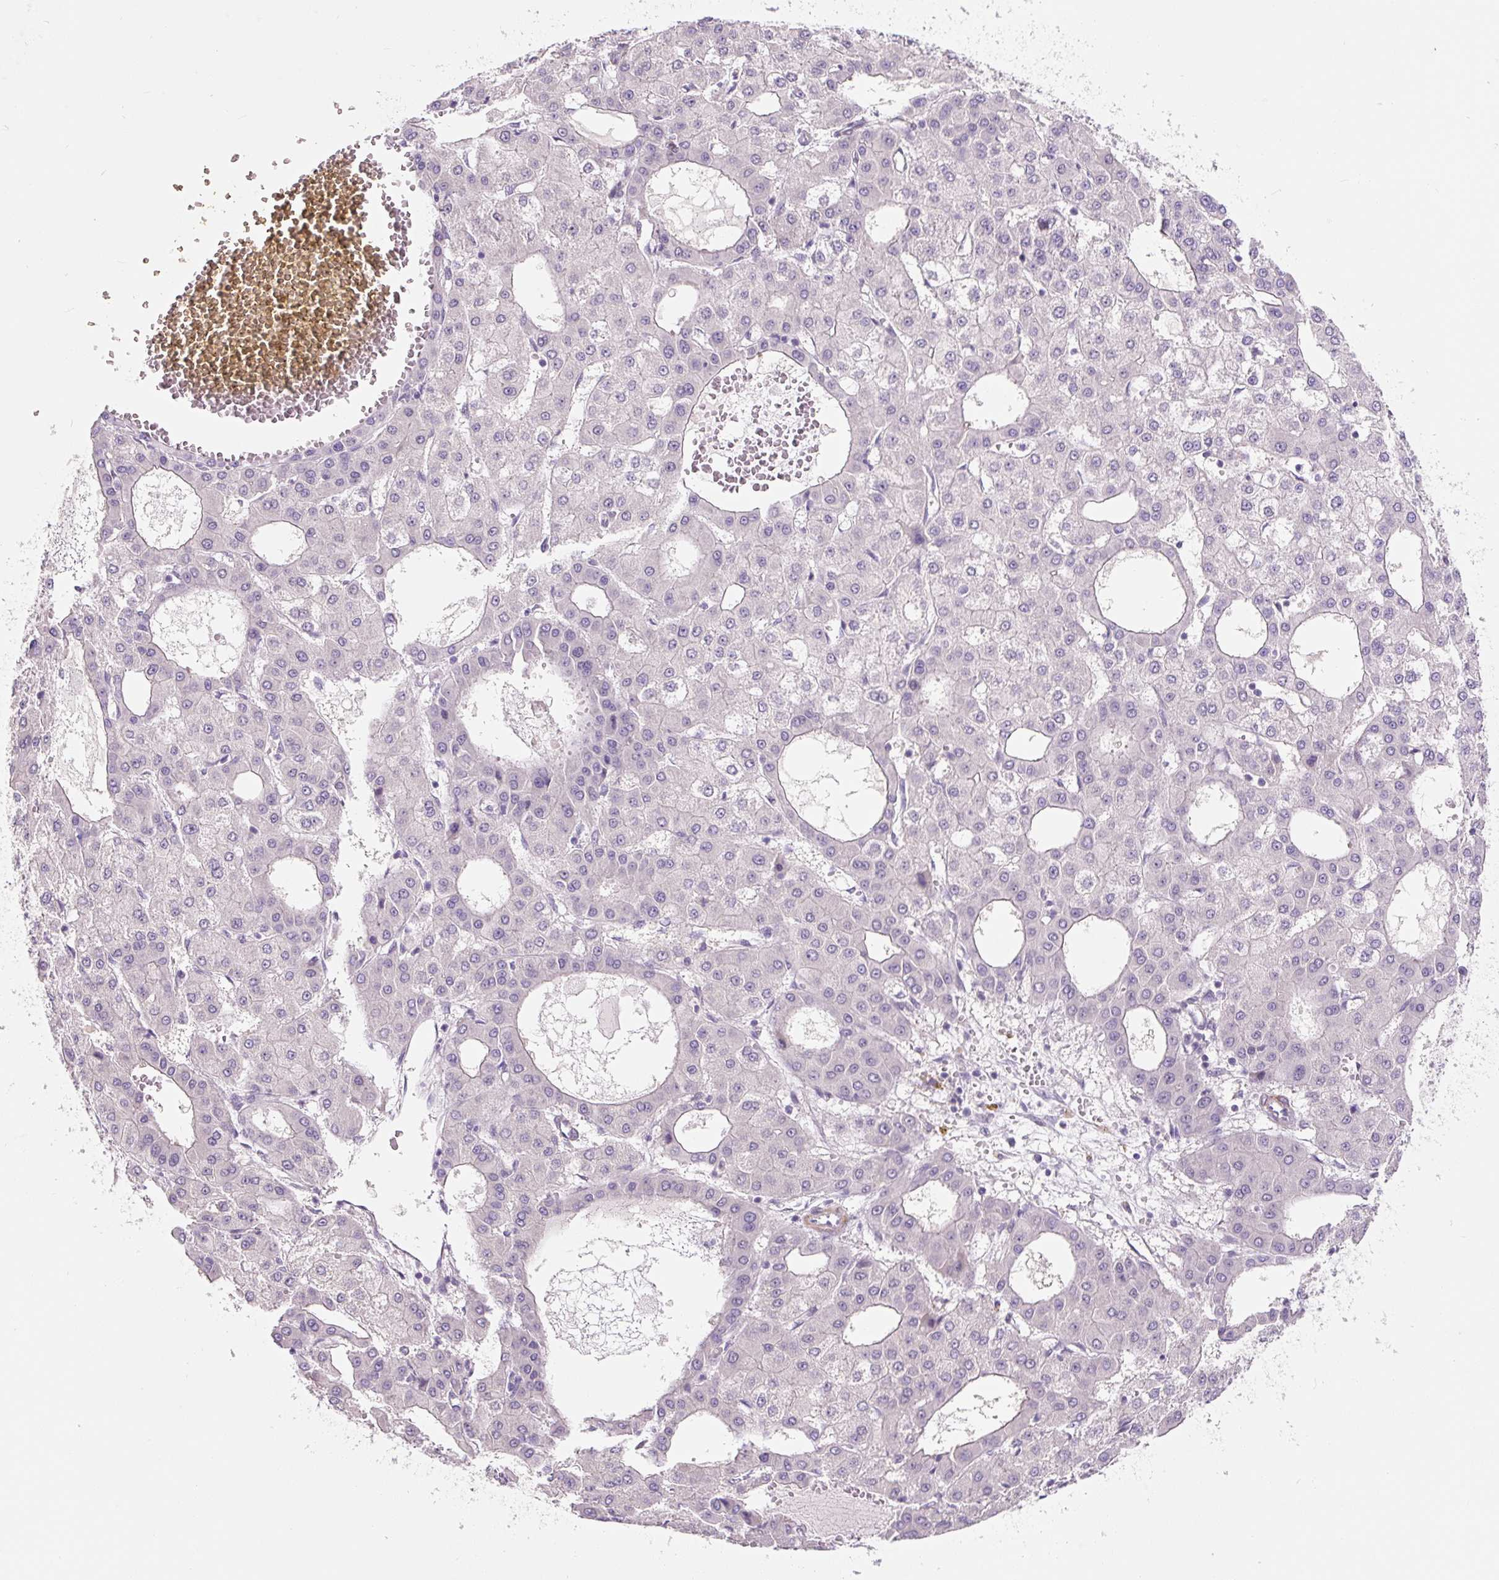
{"staining": {"intensity": "negative", "quantity": "none", "location": "none"}, "tissue": "liver cancer", "cell_type": "Tumor cells", "image_type": "cancer", "snomed": [{"axis": "morphology", "description": "Carcinoma, Hepatocellular, NOS"}, {"axis": "topography", "description": "Liver"}], "caption": "A high-resolution histopathology image shows IHC staining of liver hepatocellular carcinoma, which demonstrates no significant staining in tumor cells.", "gene": "CCL25", "patient": {"sex": "male", "age": 47}}